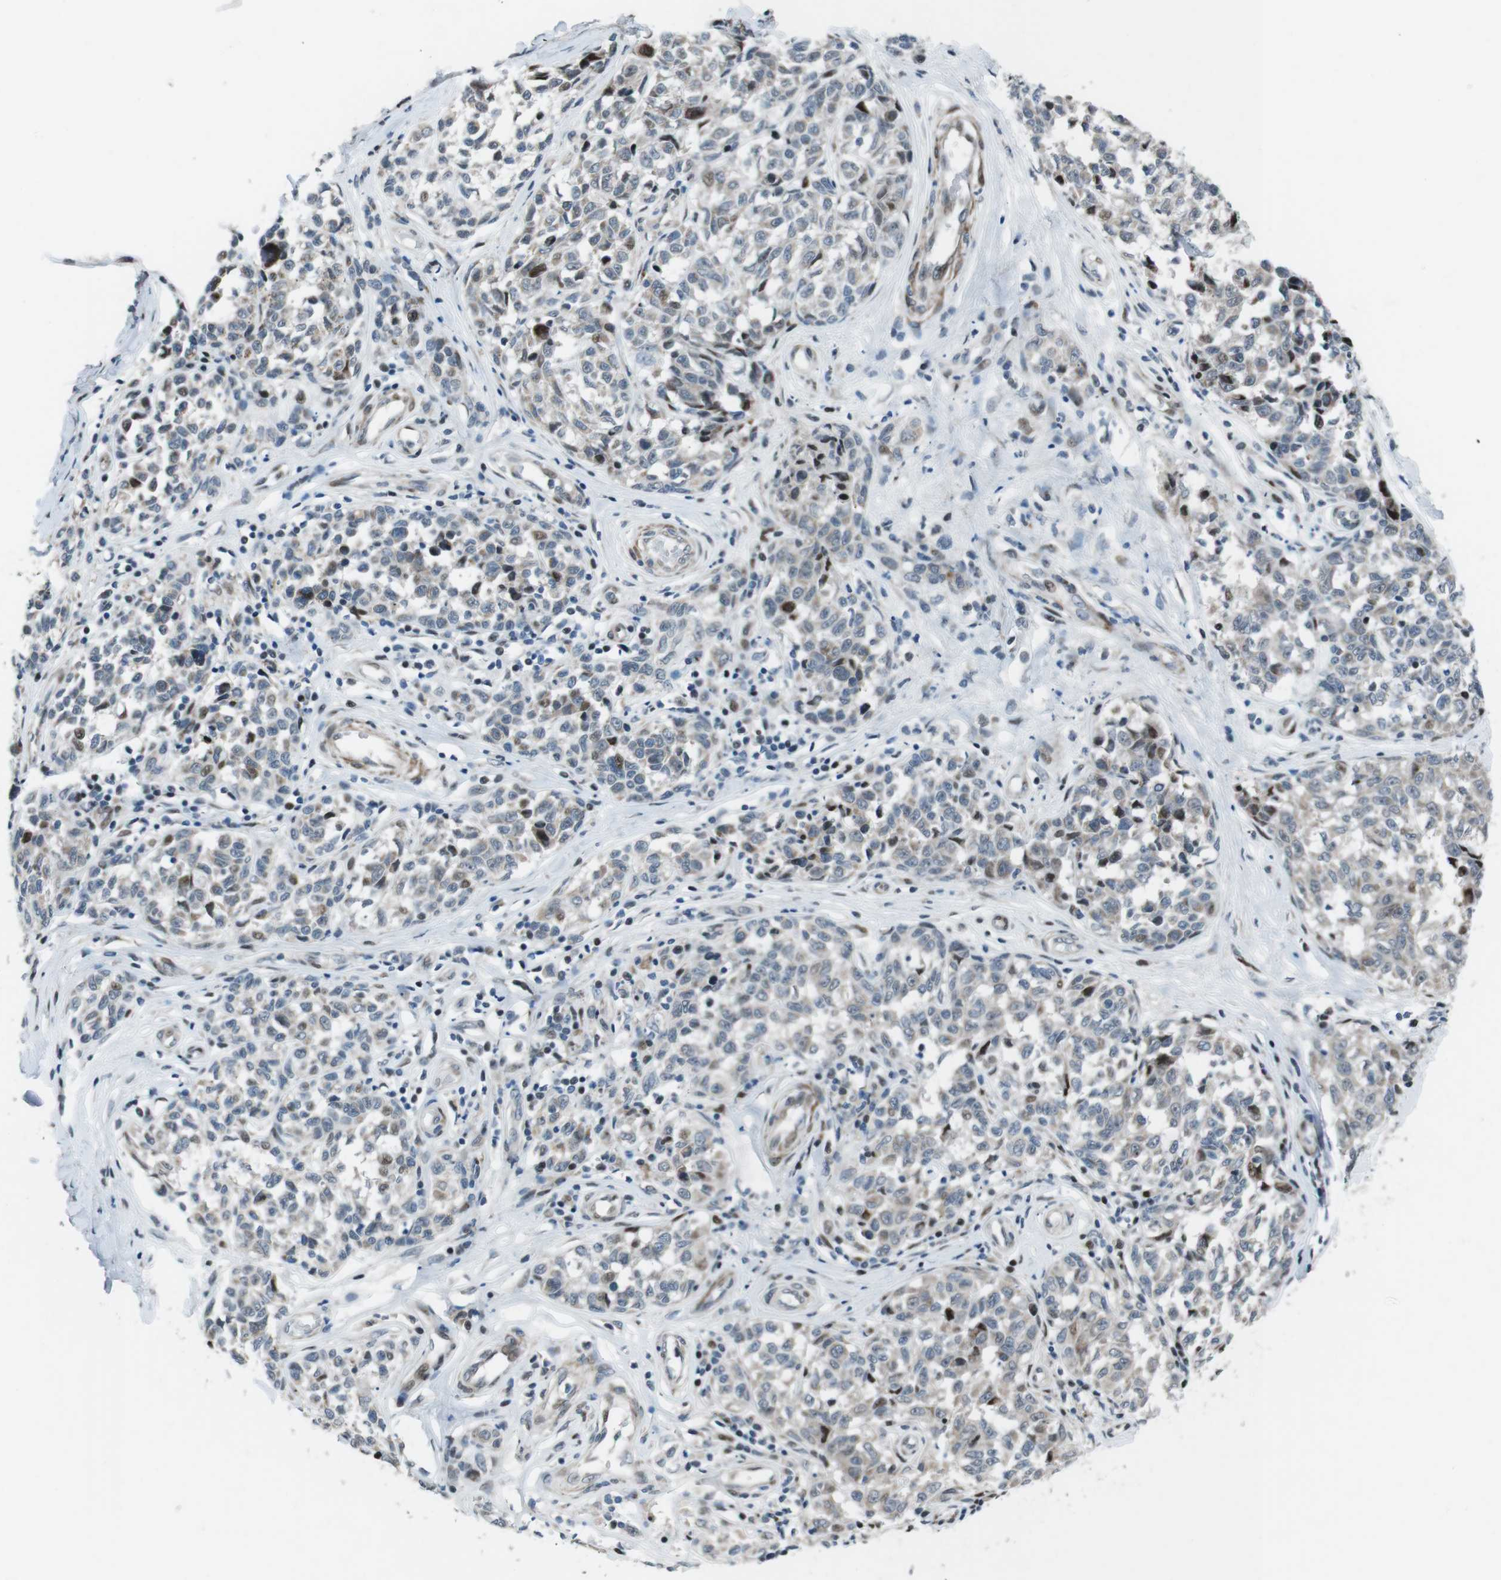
{"staining": {"intensity": "moderate", "quantity": "<25%", "location": "nuclear"}, "tissue": "melanoma", "cell_type": "Tumor cells", "image_type": "cancer", "snomed": [{"axis": "morphology", "description": "Malignant melanoma, NOS"}, {"axis": "topography", "description": "Skin"}], "caption": "Protein staining by IHC shows moderate nuclear expression in about <25% of tumor cells in melanoma. The staining was performed using DAB to visualize the protein expression in brown, while the nuclei were stained in blue with hematoxylin (Magnification: 20x).", "gene": "PBRM1", "patient": {"sex": "female", "age": 64}}